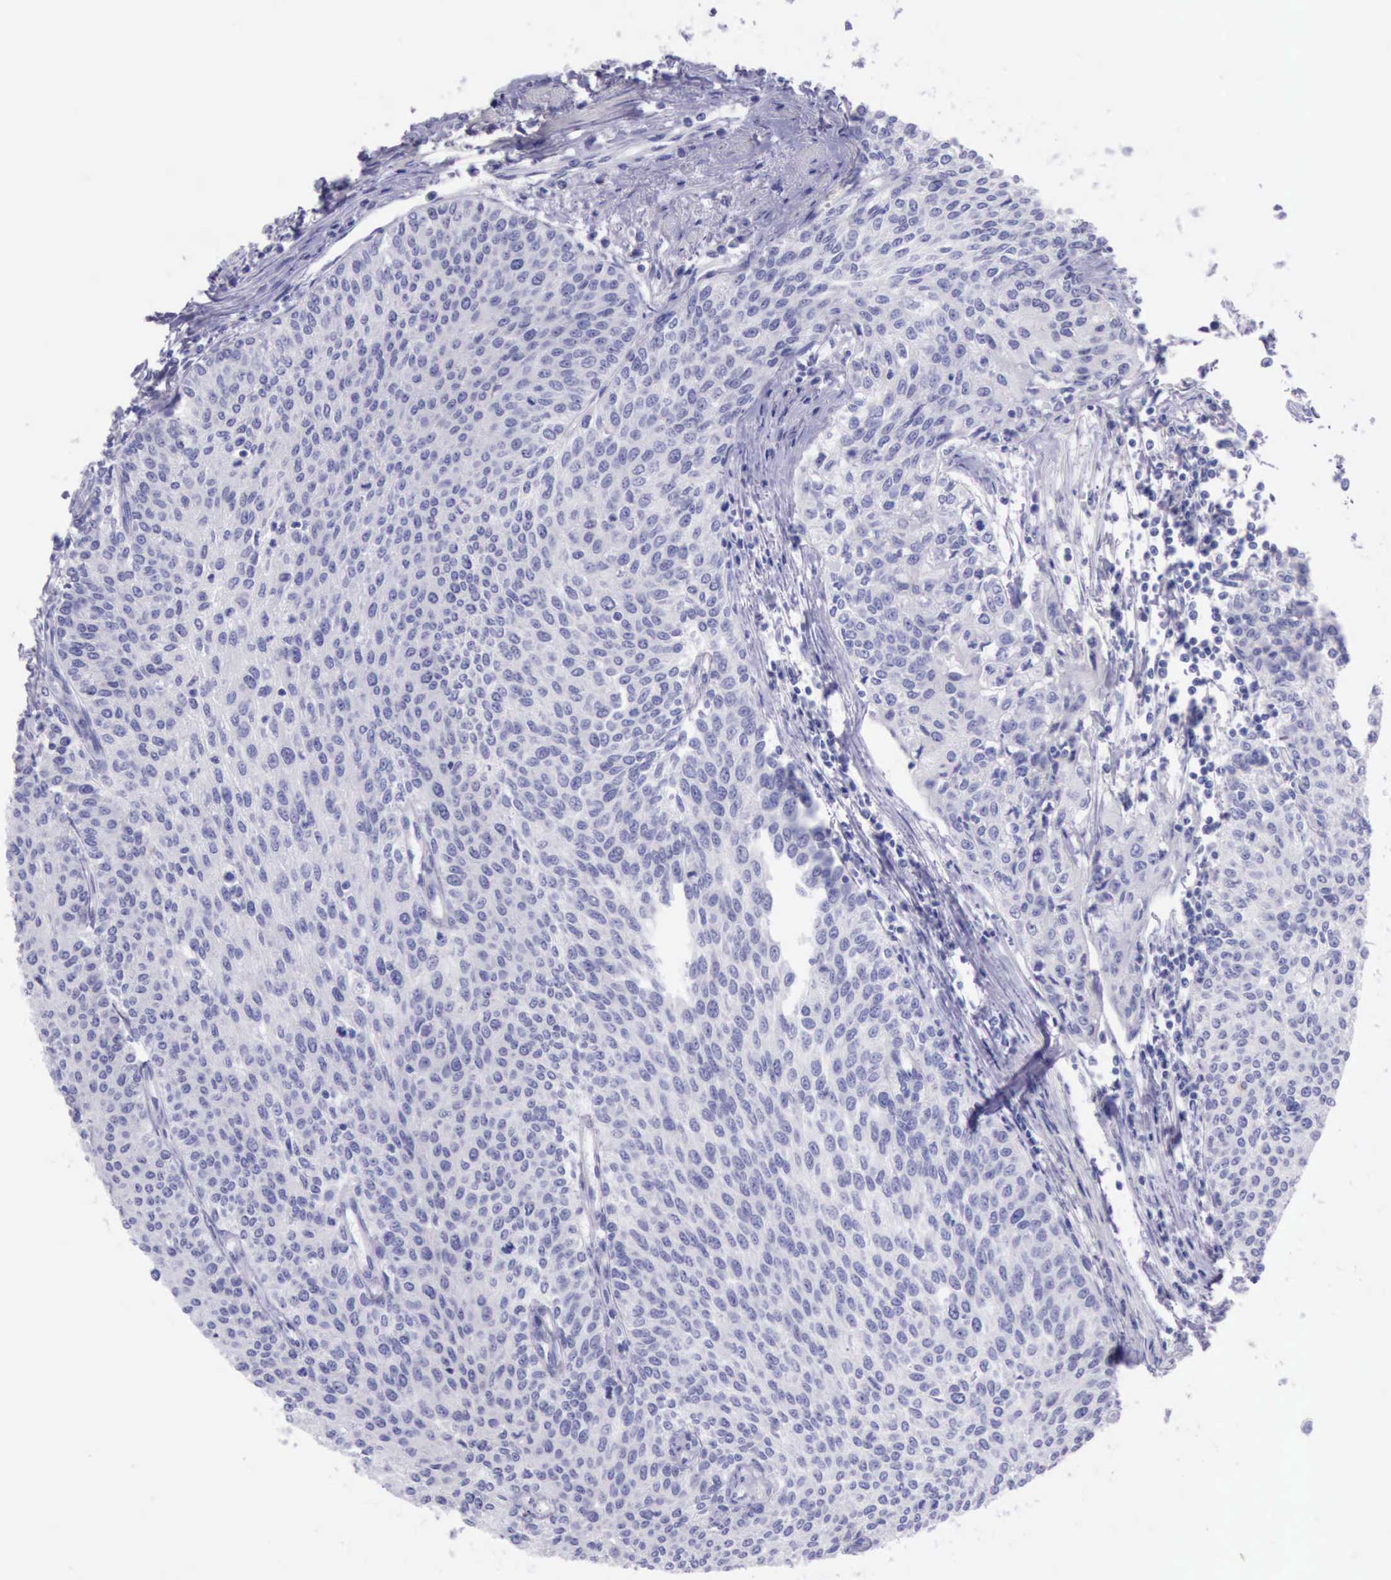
{"staining": {"intensity": "negative", "quantity": "none", "location": "none"}, "tissue": "urothelial cancer", "cell_type": "Tumor cells", "image_type": "cancer", "snomed": [{"axis": "morphology", "description": "Urothelial carcinoma, Low grade"}, {"axis": "topography", "description": "Urinary bladder"}], "caption": "IHC histopathology image of urothelial cancer stained for a protein (brown), which demonstrates no positivity in tumor cells.", "gene": "LRFN5", "patient": {"sex": "female", "age": 73}}